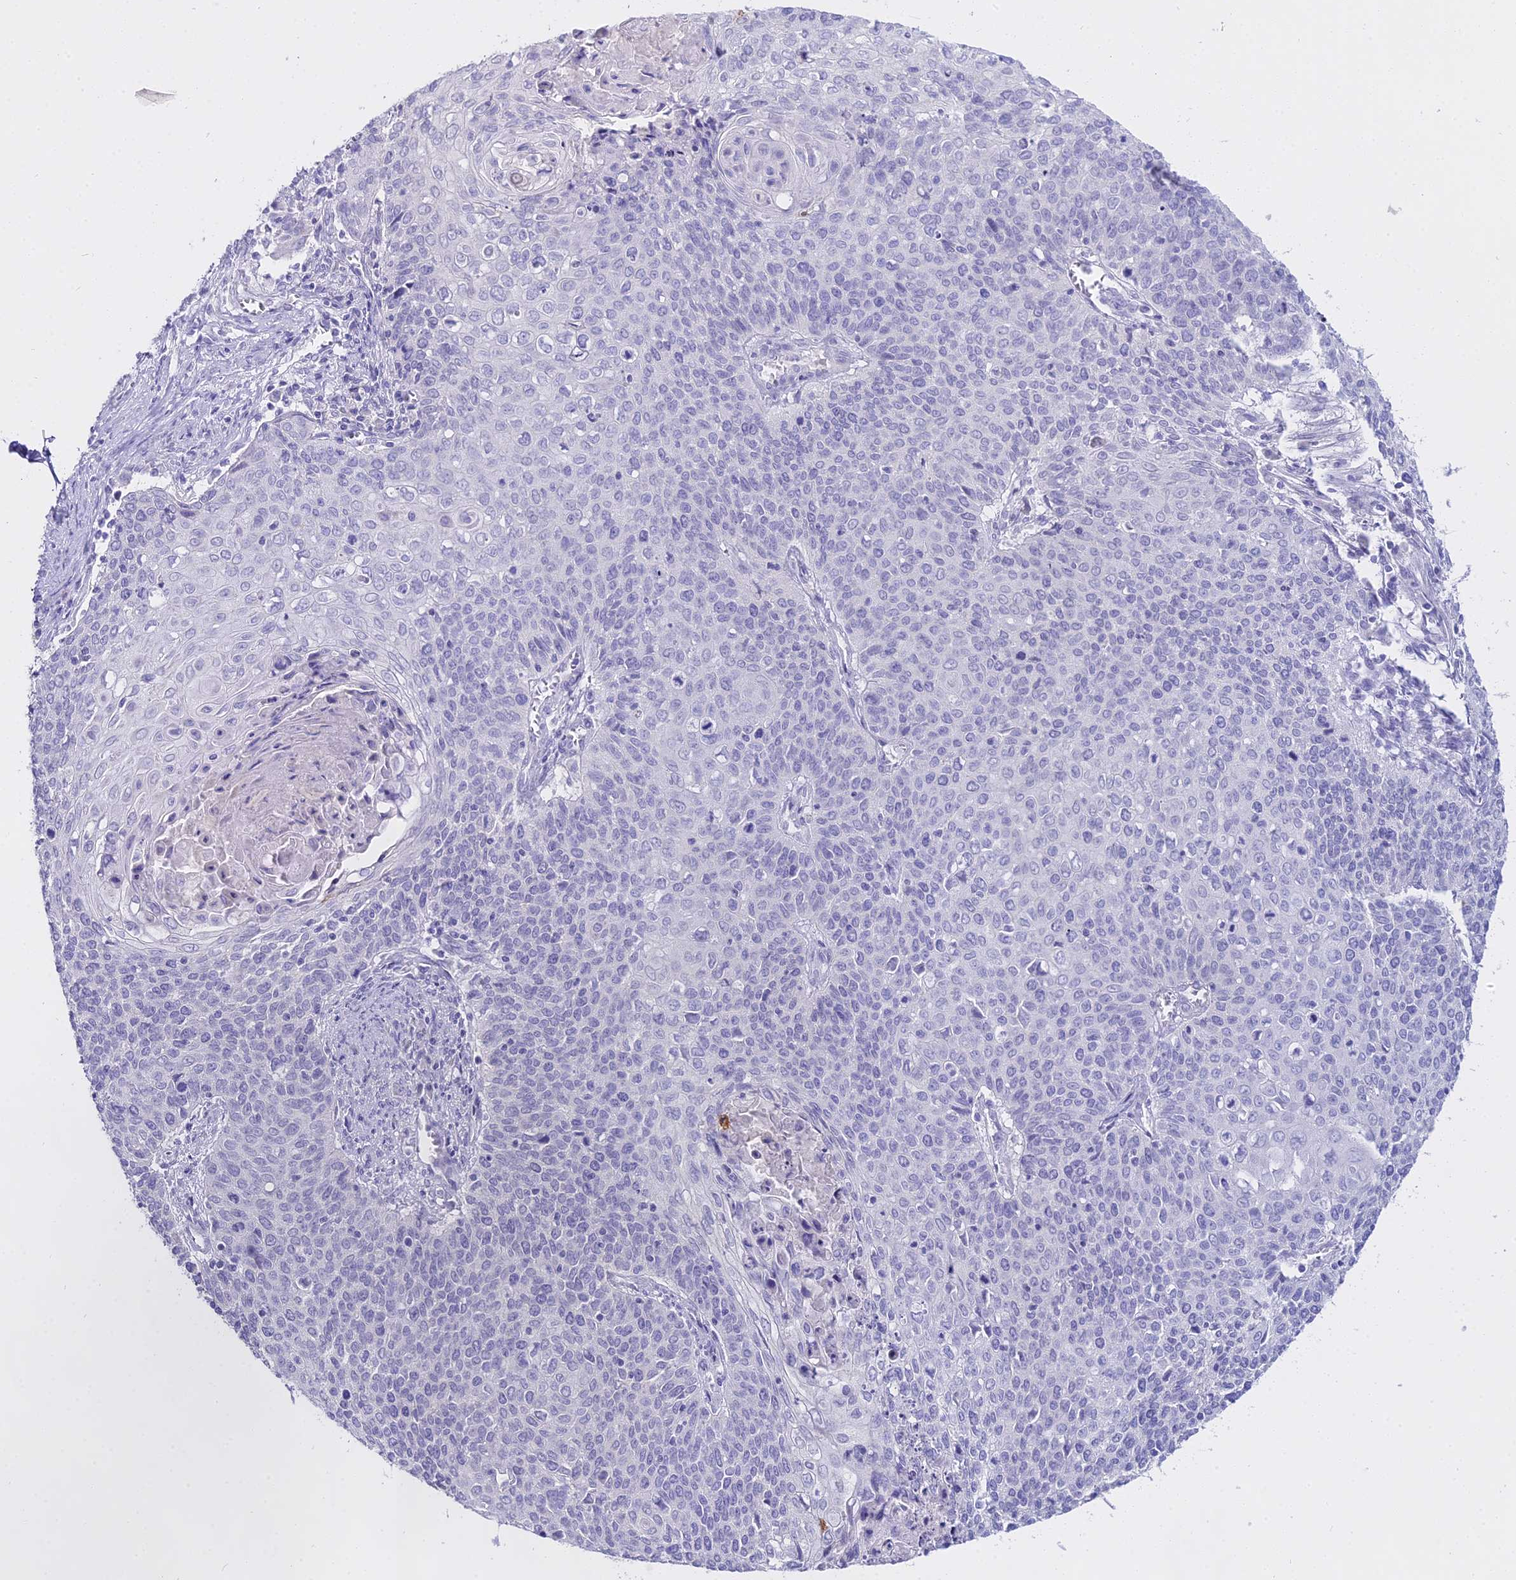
{"staining": {"intensity": "negative", "quantity": "none", "location": "none"}, "tissue": "cervical cancer", "cell_type": "Tumor cells", "image_type": "cancer", "snomed": [{"axis": "morphology", "description": "Squamous cell carcinoma, NOS"}, {"axis": "topography", "description": "Cervix"}], "caption": "This is an IHC micrograph of human cervical cancer. There is no staining in tumor cells.", "gene": "ALPP", "patient": {"sex": "female", "age": 39}}